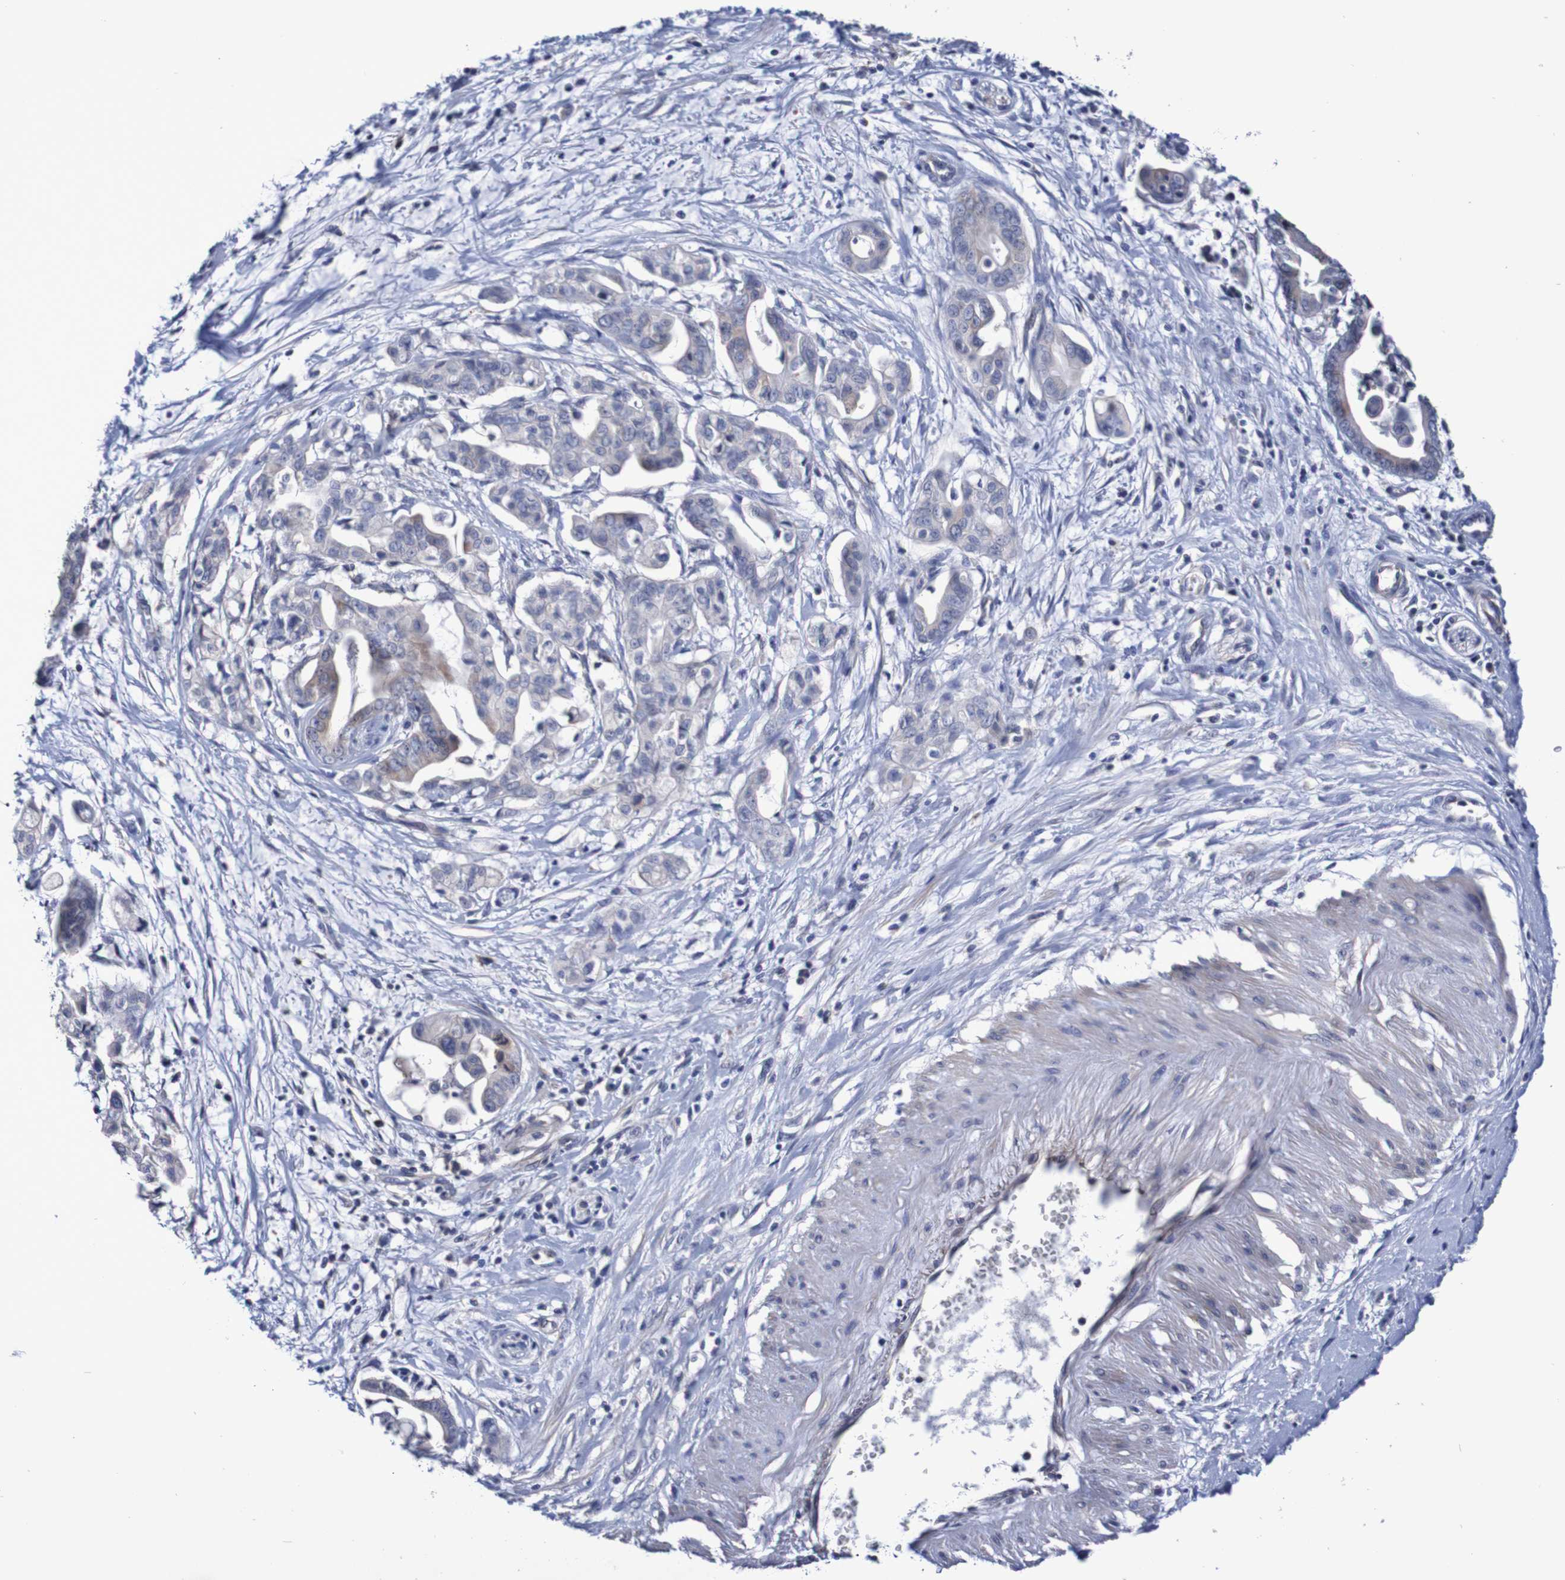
{"staining": {"intensity": "weak", "quantity": "<25%", "location": "cytoplasmic/membranous"}, "tissue": "pancreatic cancer", "cell_type": "Tumor cells", "image_type": "cancer", "snomed": [{"axis": "morphology", "description": "Adenocarcinoma, NOS"}, {"axis": "topography", "description": "Pancreas"}], "caption": "Immunohistochemical staining of adenocarcinoma (pancreatic) reveals no significant positivity in tumor cells.", "gene": "ACVR1C", "patient": {"sex": "female", "age": 75}}